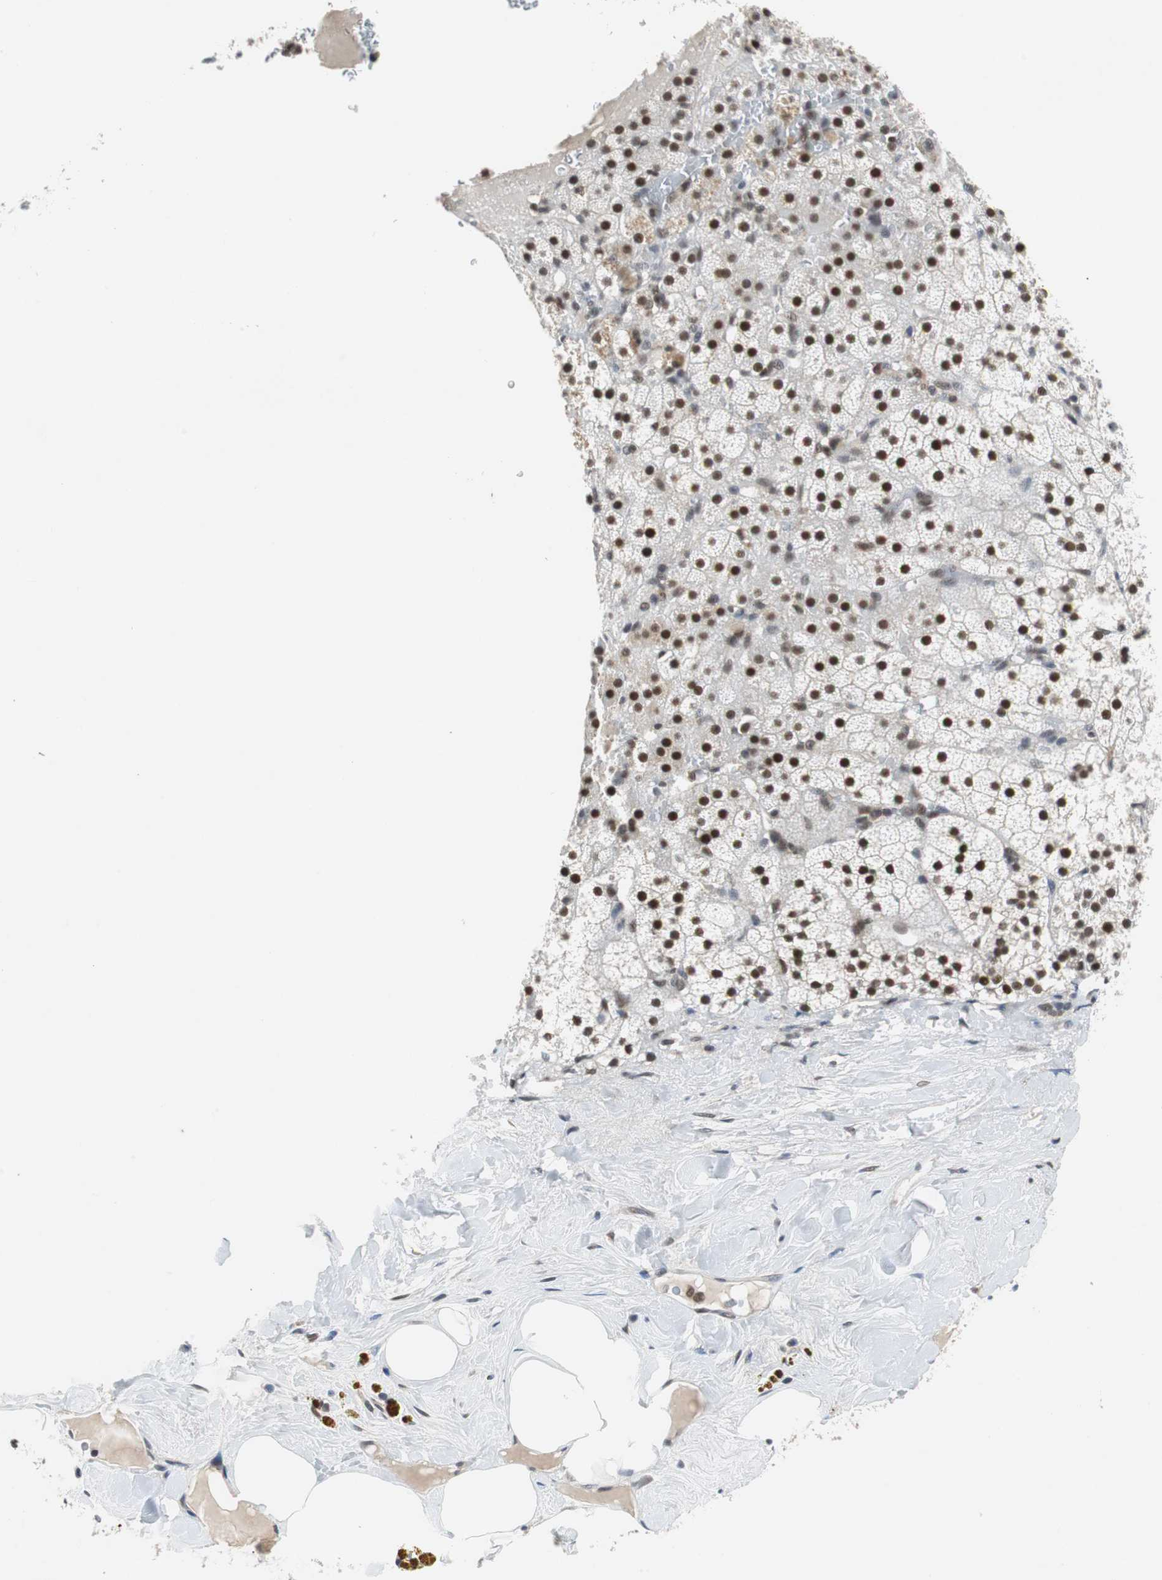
{"staining": {"intensity": "strong", "quantity": ">75%", "location": "cytoplasmic/membranous,nuclear"}, "tissue": "adrenal gland", "cell_type": "Glandular cells", "image_type": "normal", "snomed": [{"axis": "morphology", "description": "Normal tissue, NOS"}, {"axis": "topography", "description": "Adrenal gland"}], "caption": "Immunohistochemical staining of benign adrenal gland exhibits strong cytoplasmic/membranous,nuclear protein staining in approximately >75% of glandular cells. (DAB IHC, brown staining for protein, blue staining for nuclei).", "gene": "SIRT1", "patient": {"sex": "male", "age": 35}}